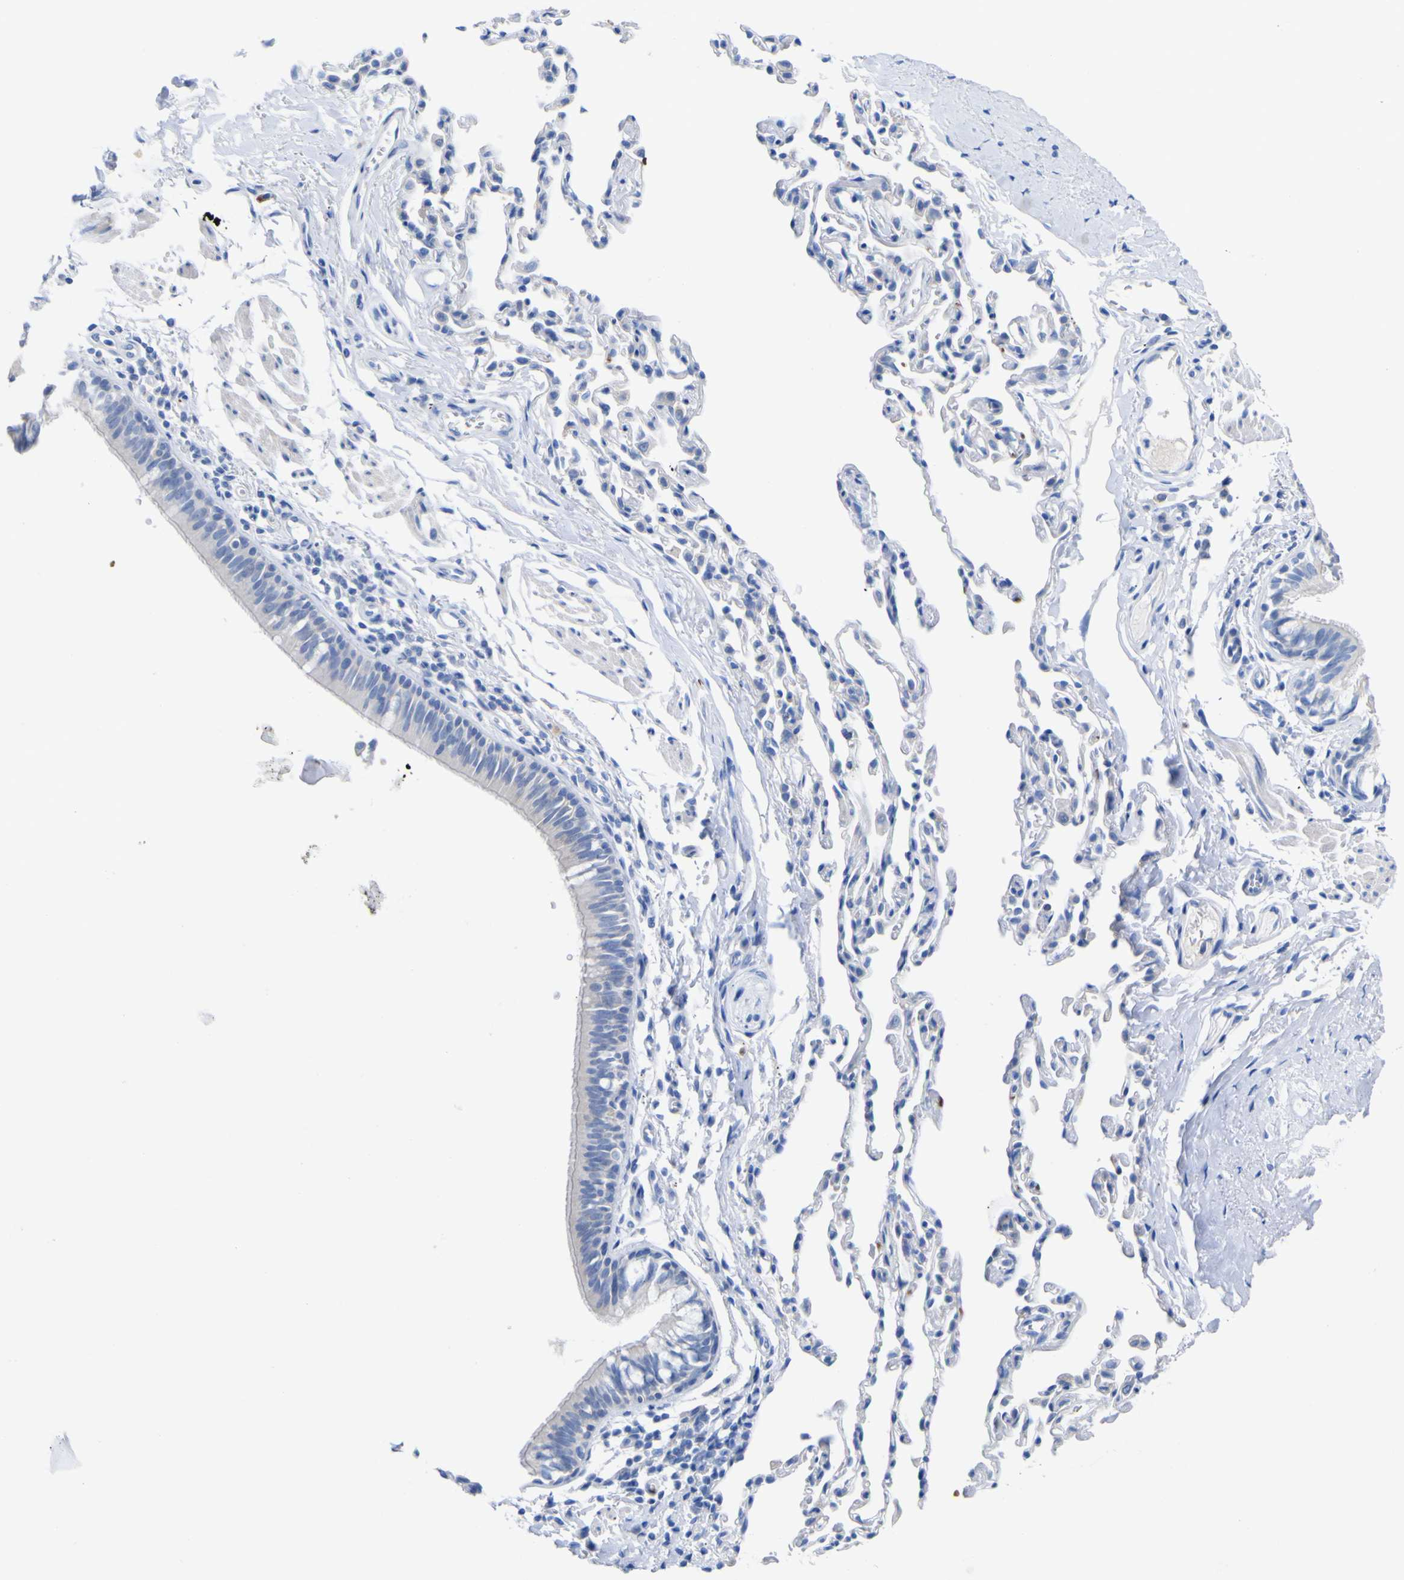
{"staining": {"intensity": "negative", "quantity": "none", "location": "none"}, "tissue": "bronchus", "cell_type": "Respiratory epithelial cells", "image_type": "normal", "snomed": [{"axis": "morphology", "description": "Normal tissue, NOS"}, {"axis": "topography", "description": "Bronchus"}, {"axis": "topography", "description": "Lung"}], "caption": "IHC photomicrograph of benign bronchus: bronchus stained with DAB exhibits no significant protein expression in respiratory epithelial cells.", "gene": "GCM1", "patient": {"sex": "male", "age": 64}}